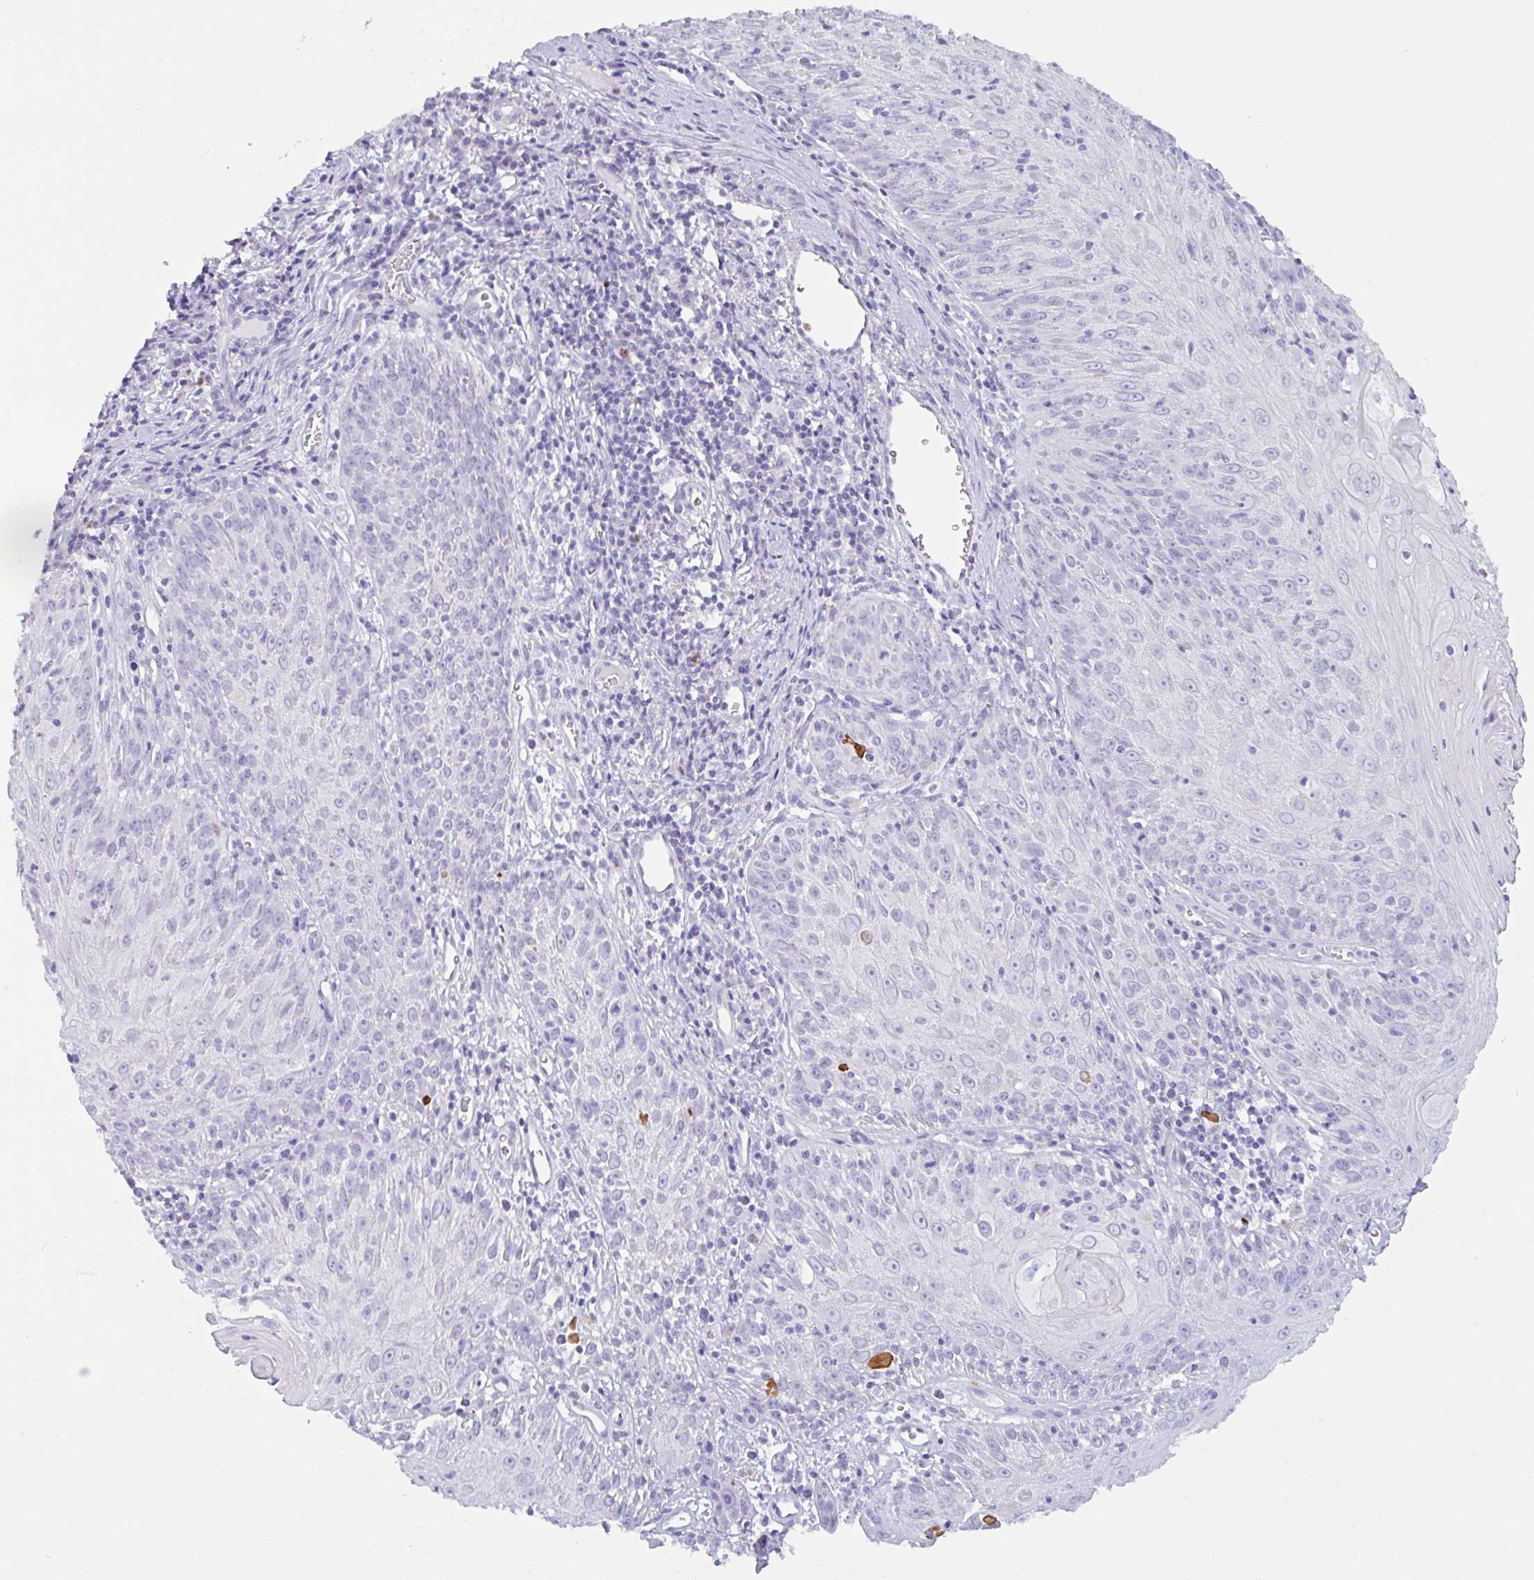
{"staining": {"intensity": "negative", "quantity": "none", "location": "none"}, "tissue": "skin cancer", "cell_type": "Tumor cells", "image_type": "cancer", "snomed": [{"axis": "morphology", "description": "Squamous cell carcinoma, NOS"}, {"axis": "topography", "description": "Skin"}, {"axis": "topography", "description": "Vulva"}], "caption": "The photomicrograph shows no staining of tumor cells in squamous cell carcinoma (skin).", "gene": "DTWD2", "patient": {"sex": "female", "age": 76}}